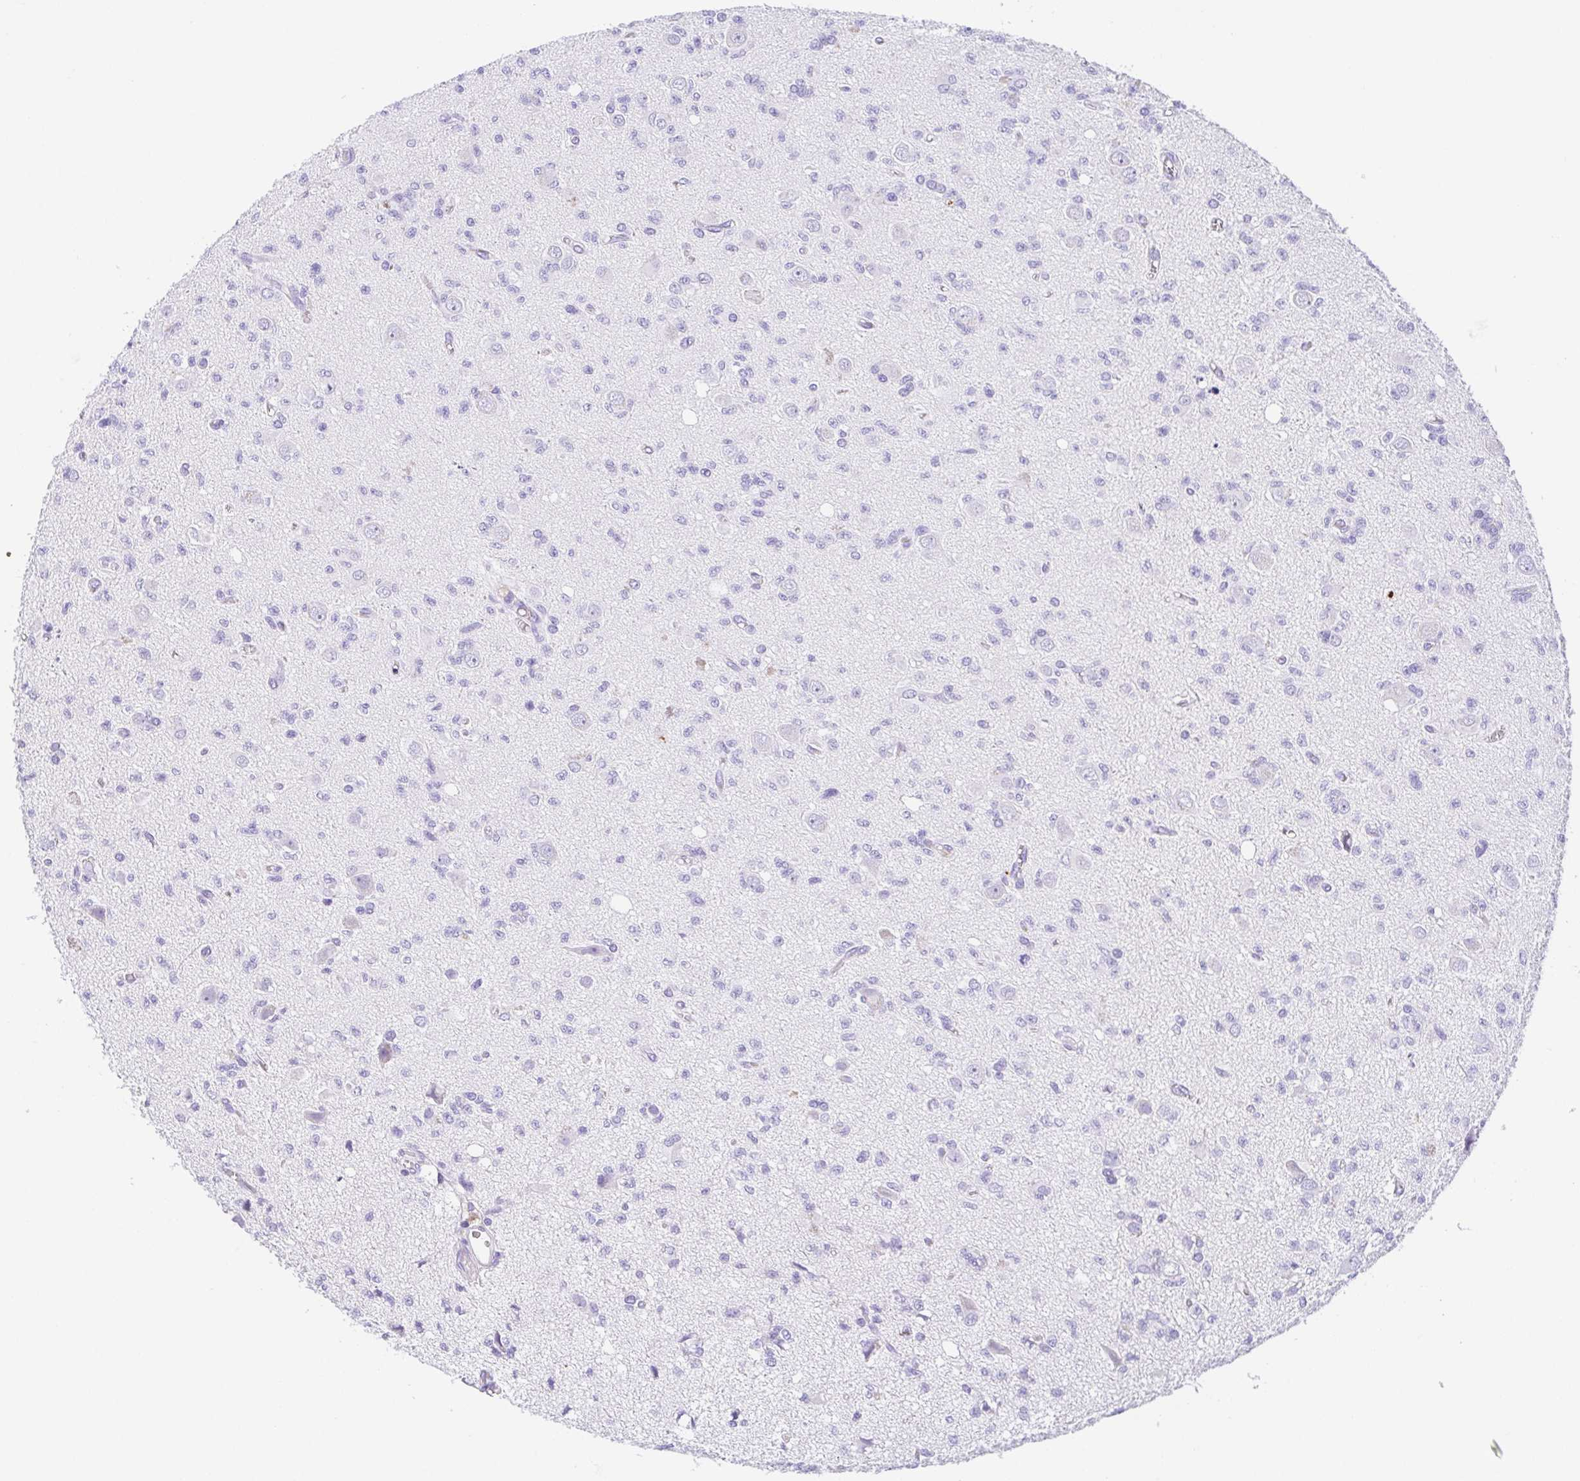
{"staining": {"intensity": "negative", "quantity": "none", "location": "none"}, "tissue": "glioma", "cell_type": "Tumor cells", "image_type": "cancer", "snomed": [{"axis": "morphology", "description": "Glioma, malignant, Low grade"}, {"axis": "topography", "description": "Brain"}], "caption": "Tumor cells show no significant protein staining in glioma.", "gene": "SPATA4", "patient": {"sex": "male", "age": 64}}